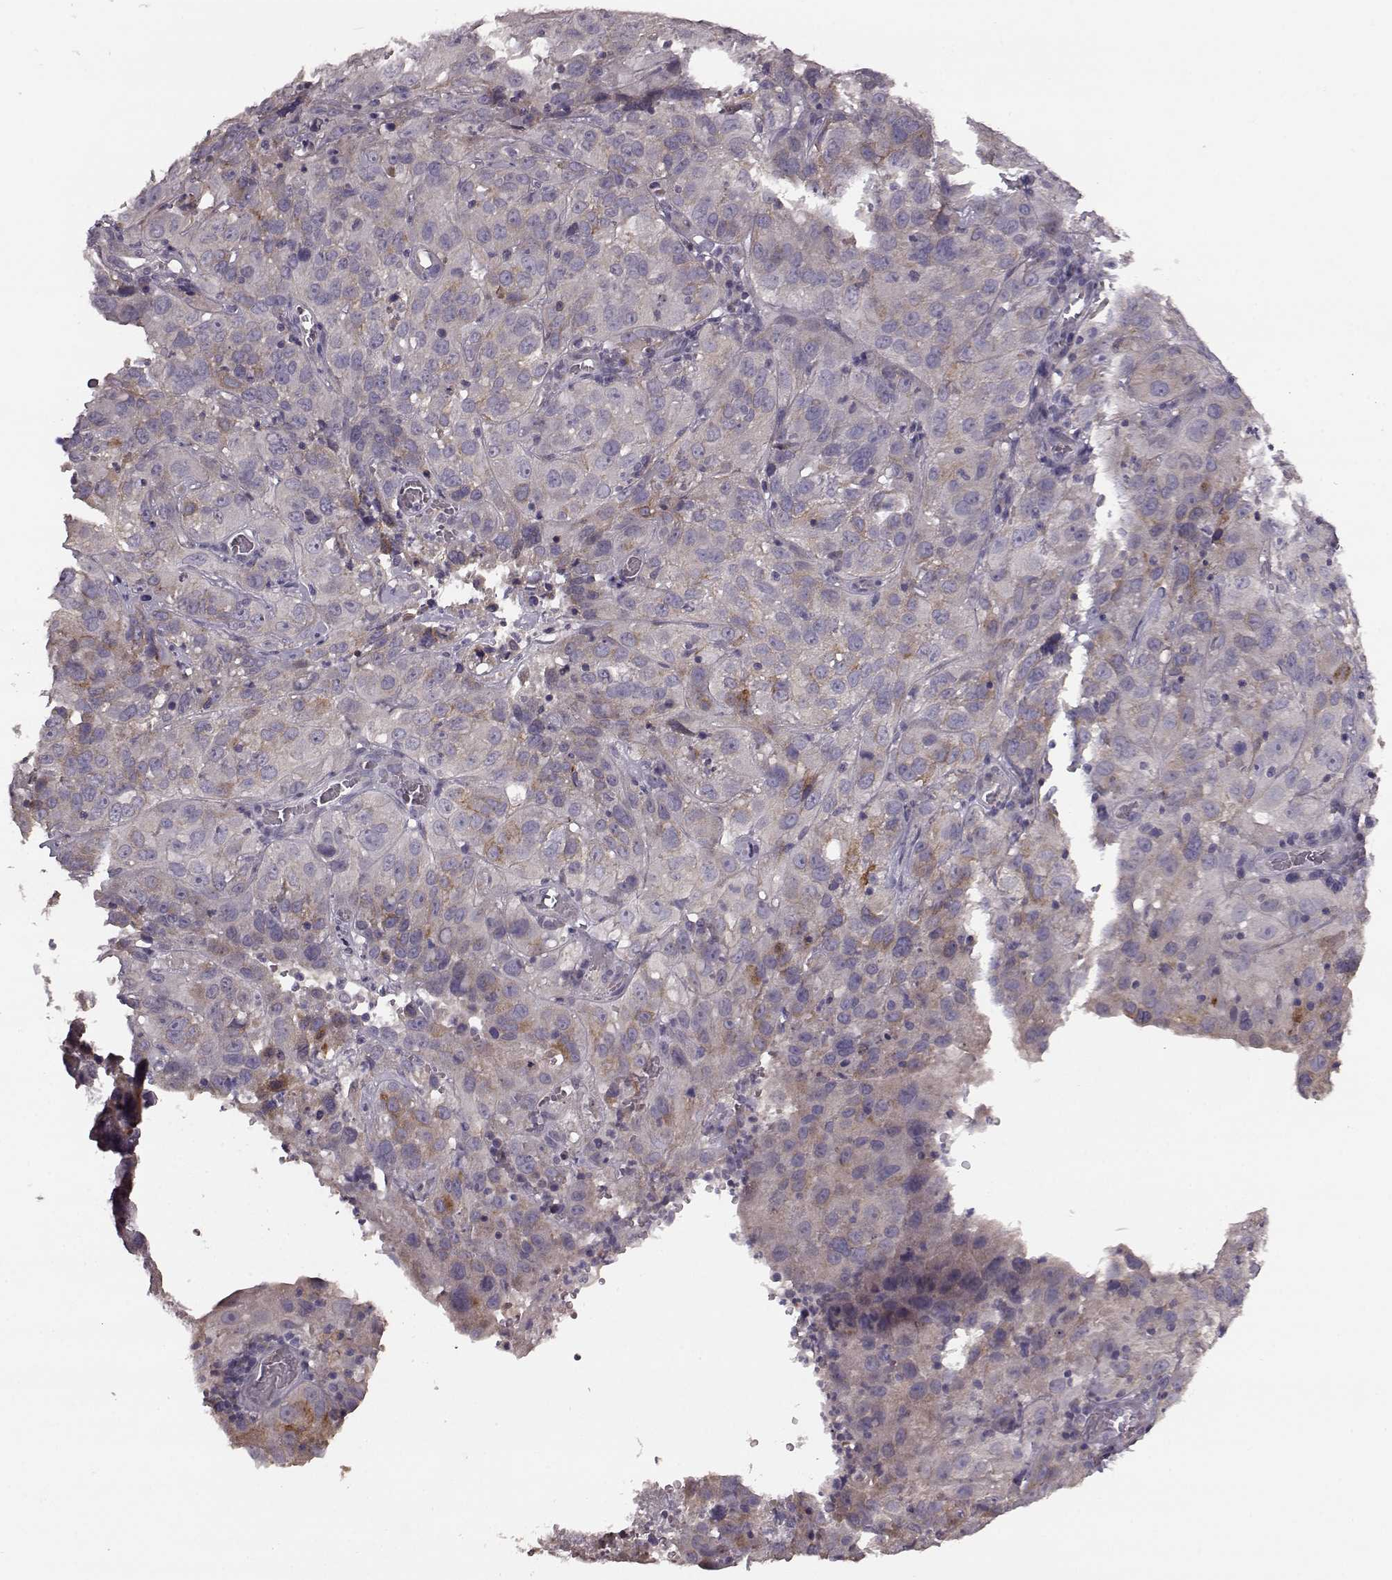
{"staining": {"intensity": "moderate", "quantity": "<25%", "location": "cytoplasmic/membranous"}, "tissue": "cervical cancer", "cell_type": "Tumor cells", "image_type": "cancer", "snomed": [{"axis": "morphology", "description": "Squamous cell carcinoma, NOS"}, {"axis": "topography", "description": "Cervix"}], "caption": "A histopathology image of human squamous cell carcinoma (cervical) stained for a protein reveals moderate cytoplasmic/membranous brown staining in tumor cells. (Stains: DAB (3,3'-diaminobenzidine) in brown, nuclei in blue, Microscopy: brightfield microscopy at high magnification).", "gene": "SLC52A3", "patient": {"sex": "female", "age": 32}}